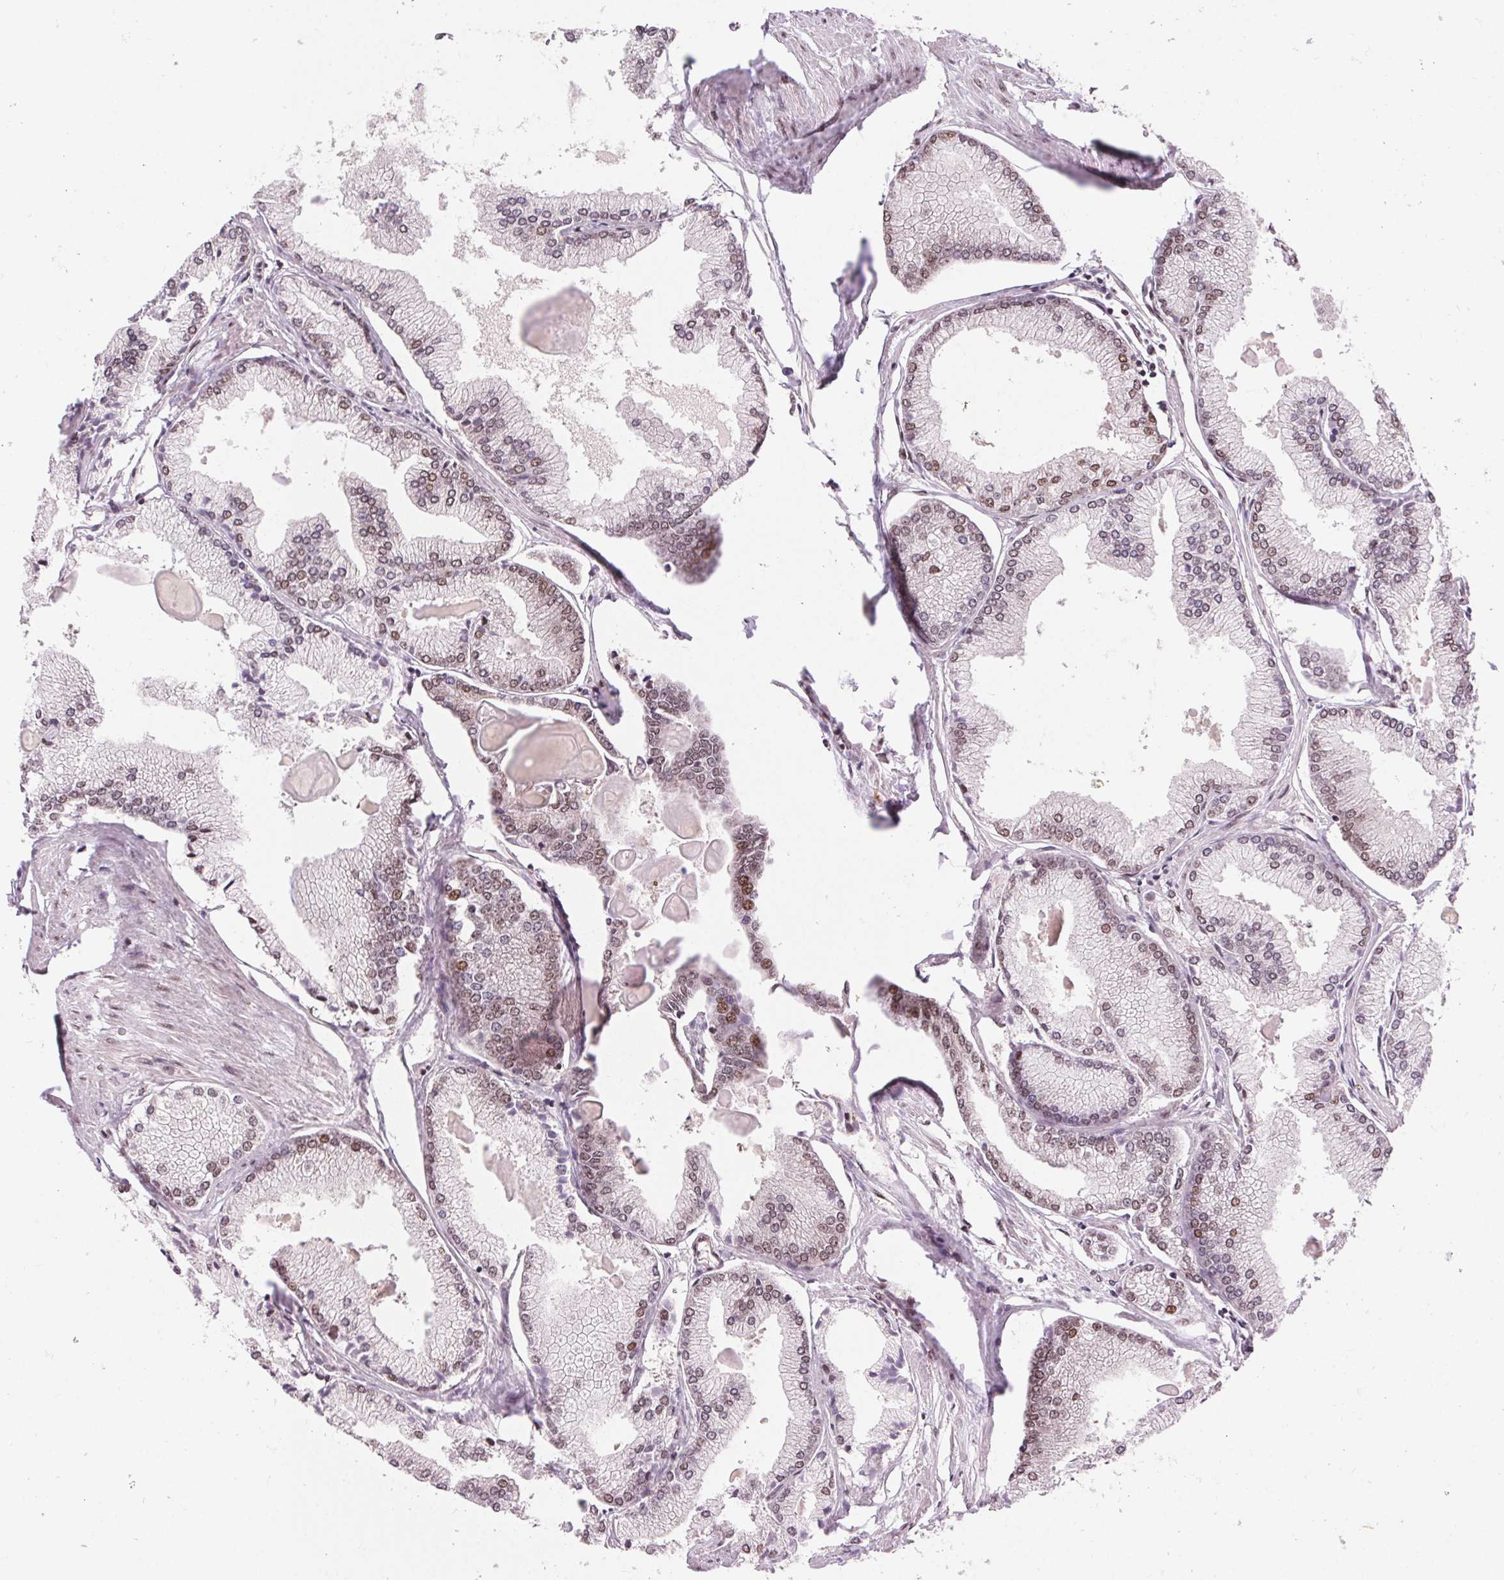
{"staining": {"intensity": "weak", "quantity": "25%-75%", "location": "nuclear"}, "tissue": "prostate cancer", "cell_type": "Tumor cells", "image_type": "cancer", "snomed": [{"axis": "morphology", "description": "Adenocarcinoma, High grade"}, {"axis": "topography", "description": "Prostate"}], "caption": "Immunohistochemical staining of human prostate high-grade adenocarcinoma reveals low levels of weak nuclear protein positivity in about 25%-75% of tumor cells.", "gene": "RAD23A", "patient": {"sex": "male", "age": 68}}